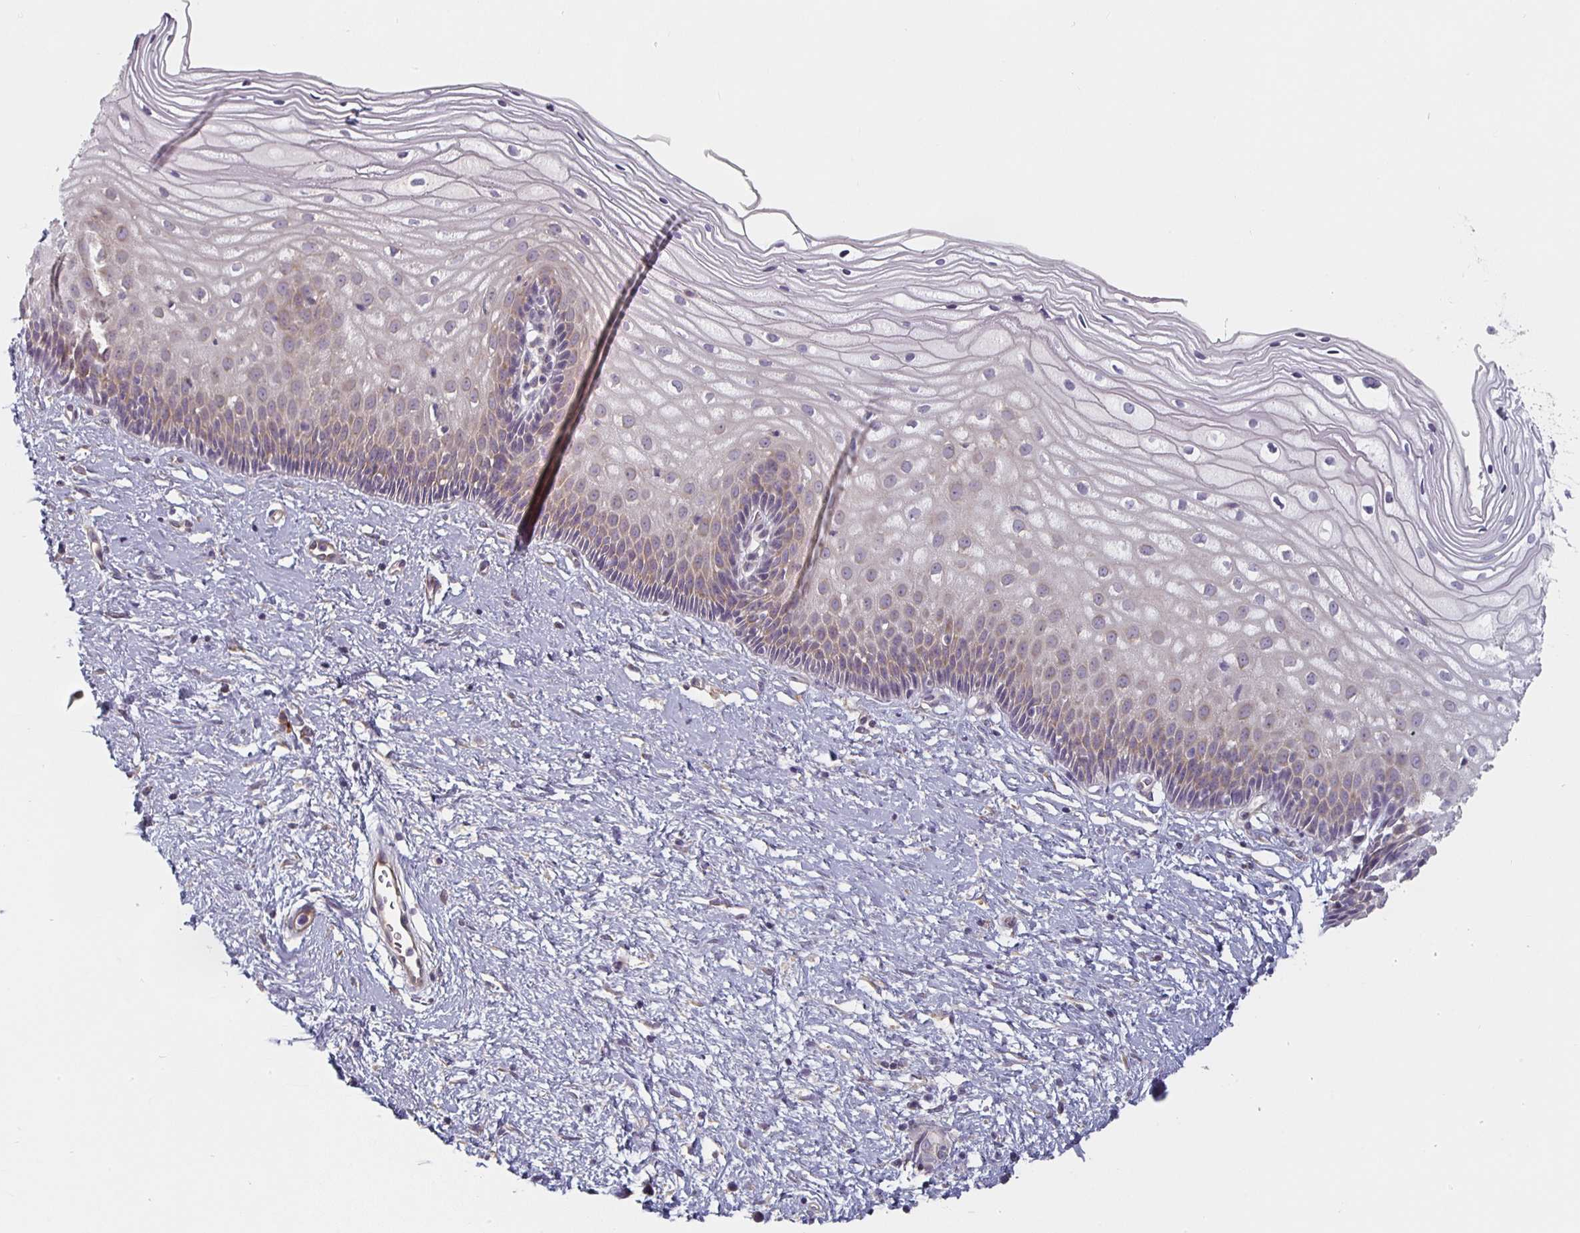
{"staining": {"intensity": "negative", "quantity": "none", "location": "none"}, "tissue": "cervix", "cell_type": "Glandular cells", "image_type": "normal", "snomed": [{"axis": "morphology", "description": "Normal tissue, NOS"}, {"axis": "topography", "description": "Cervix"}], "caption": "Unremarkable cervix was stained to show a protein in brown. There is no significant staining in glandular cells. (Brightfield microscopy of DAB IHC at high magnification).", "gene": "CTHRC1", "patient": {"sex": "female", "age": 36}}